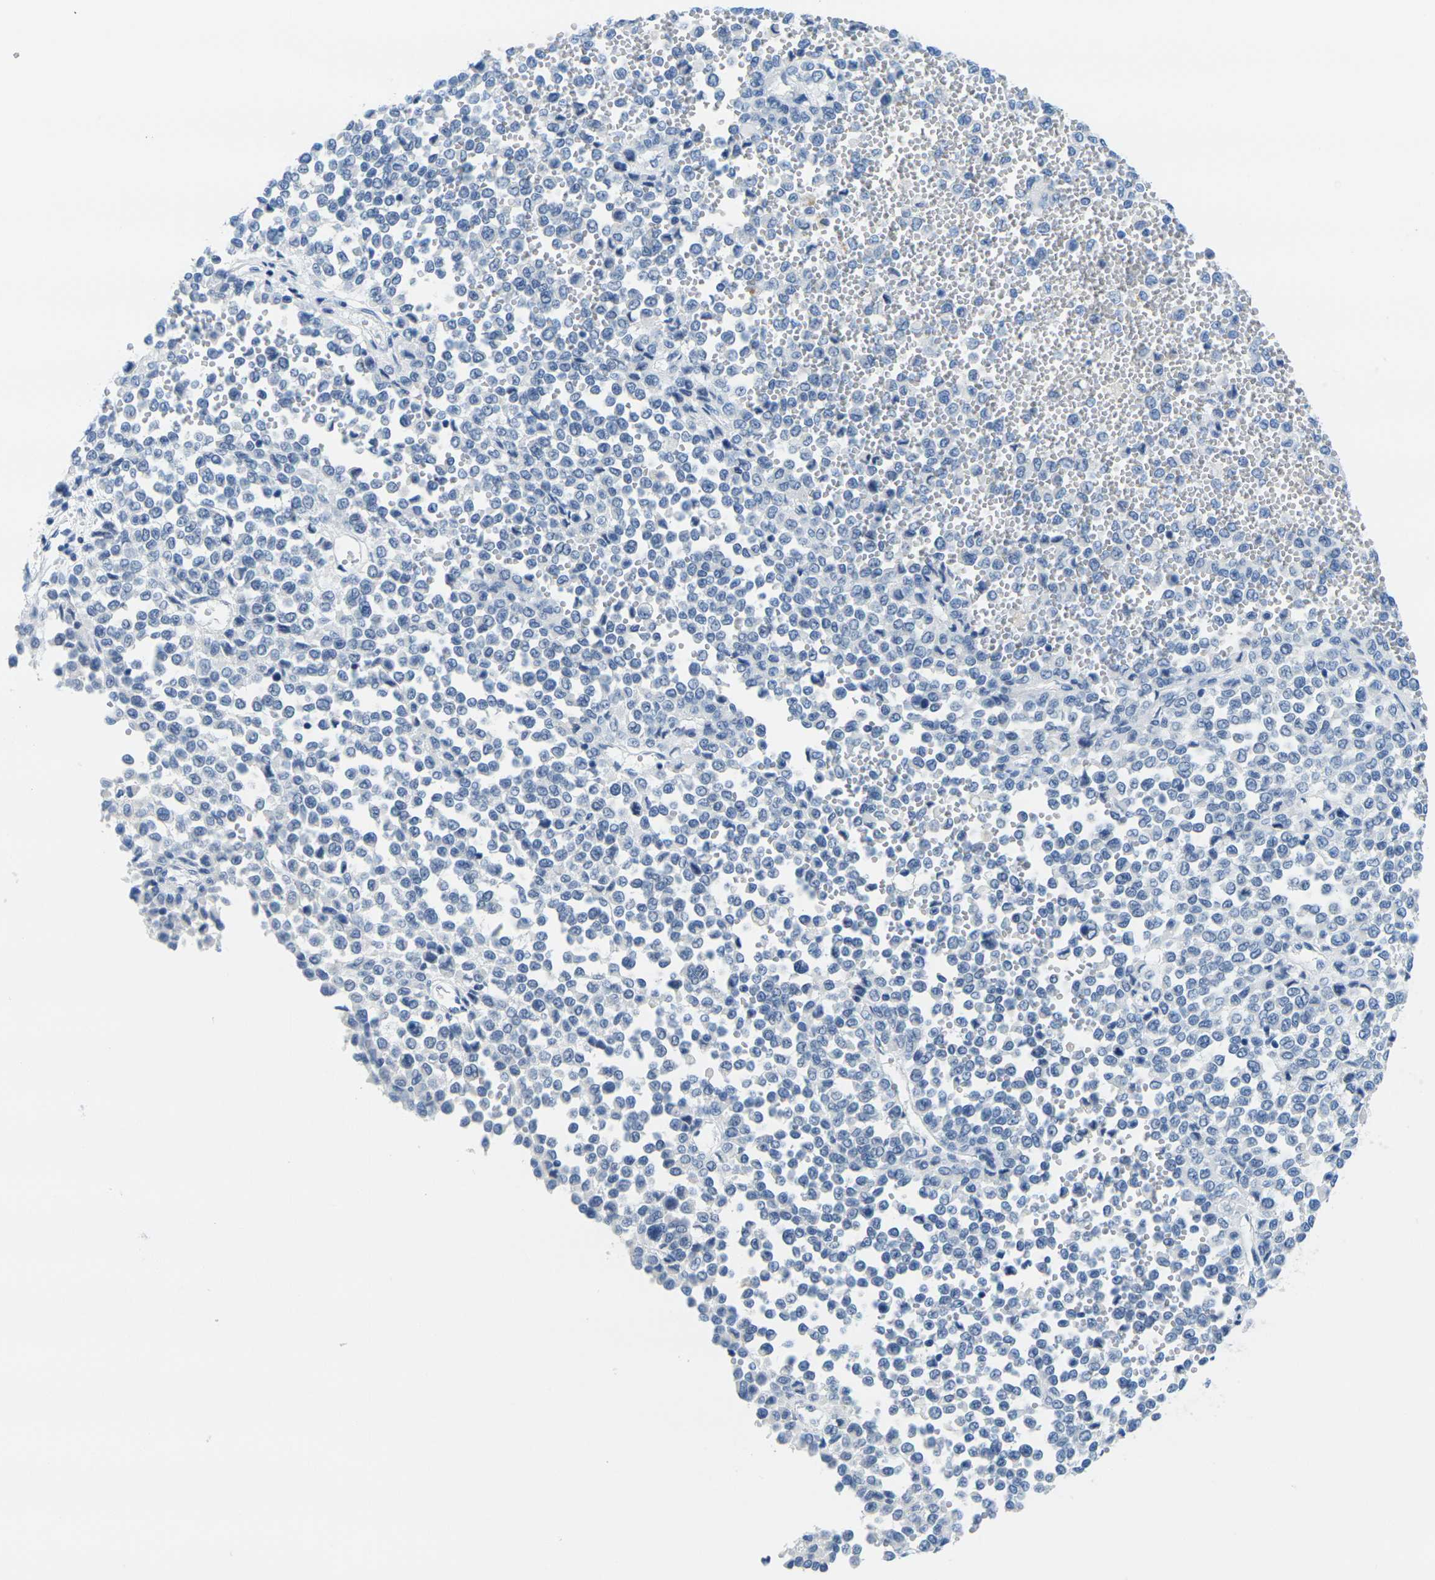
{"staining": {"intensity": "negative", "quantity": "none", "location": "none"}, "tissue": "melanoma", "cell_type": "Tumor cells", "image_type": "cancer", "snomed": [{"axis": "morphology", "description": "Malignant melanoma, Metastatic site"}, {"axis": "topography", "description": "Pancreas"}], "caption": "Tumor cells are negative for protein expression in human malignant melanoma (metastatic site). (Brightfield microscopy of DAB IHC at high magnification).", "gene": "GPR15", "patient": {"sex": "female", "age": 30}}